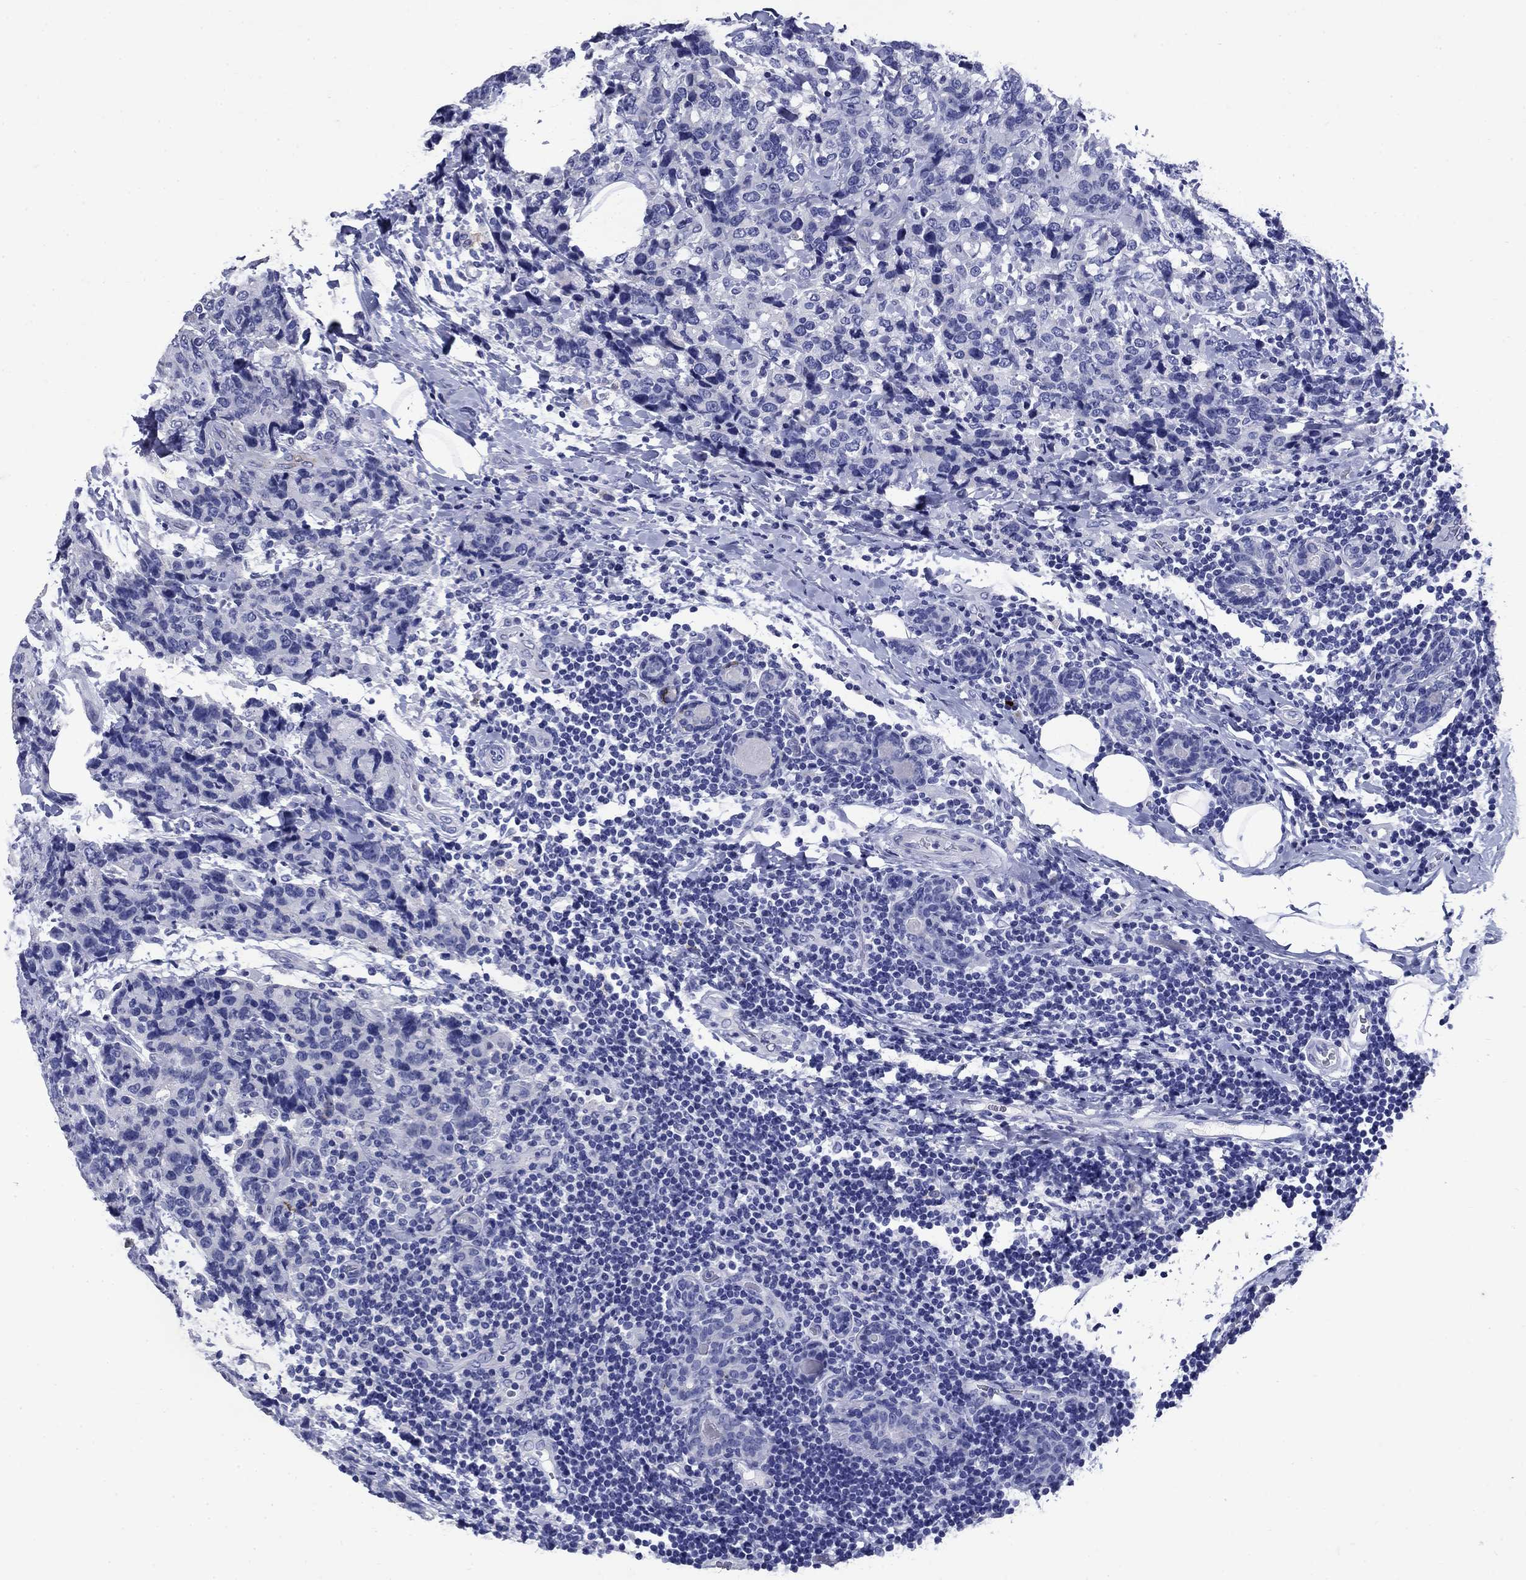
{"staining": {"intensity": "negative", "quantity": "none", "location": "none"}, "tissue": "breast cancer", "cell_type": "Tumor cells", "image_type": "cancer", "snomed": [{"axis": "morphology", "description": "Lobular carcinoma"}, {"axis": "topography", "description": "Breast"}], "caption": "IHC histopathology image of lobular carcinoma (breast) stained for a protein (brown), which reveals no expression in tumor cells. The staining was performed using DAB to visualize the protein expression in brown, while the nuclei were stained in blue with hematoxylin (Magnification: 20x).", "gene": "CD1A", "patient": {"sex": "female", "age": 59}}